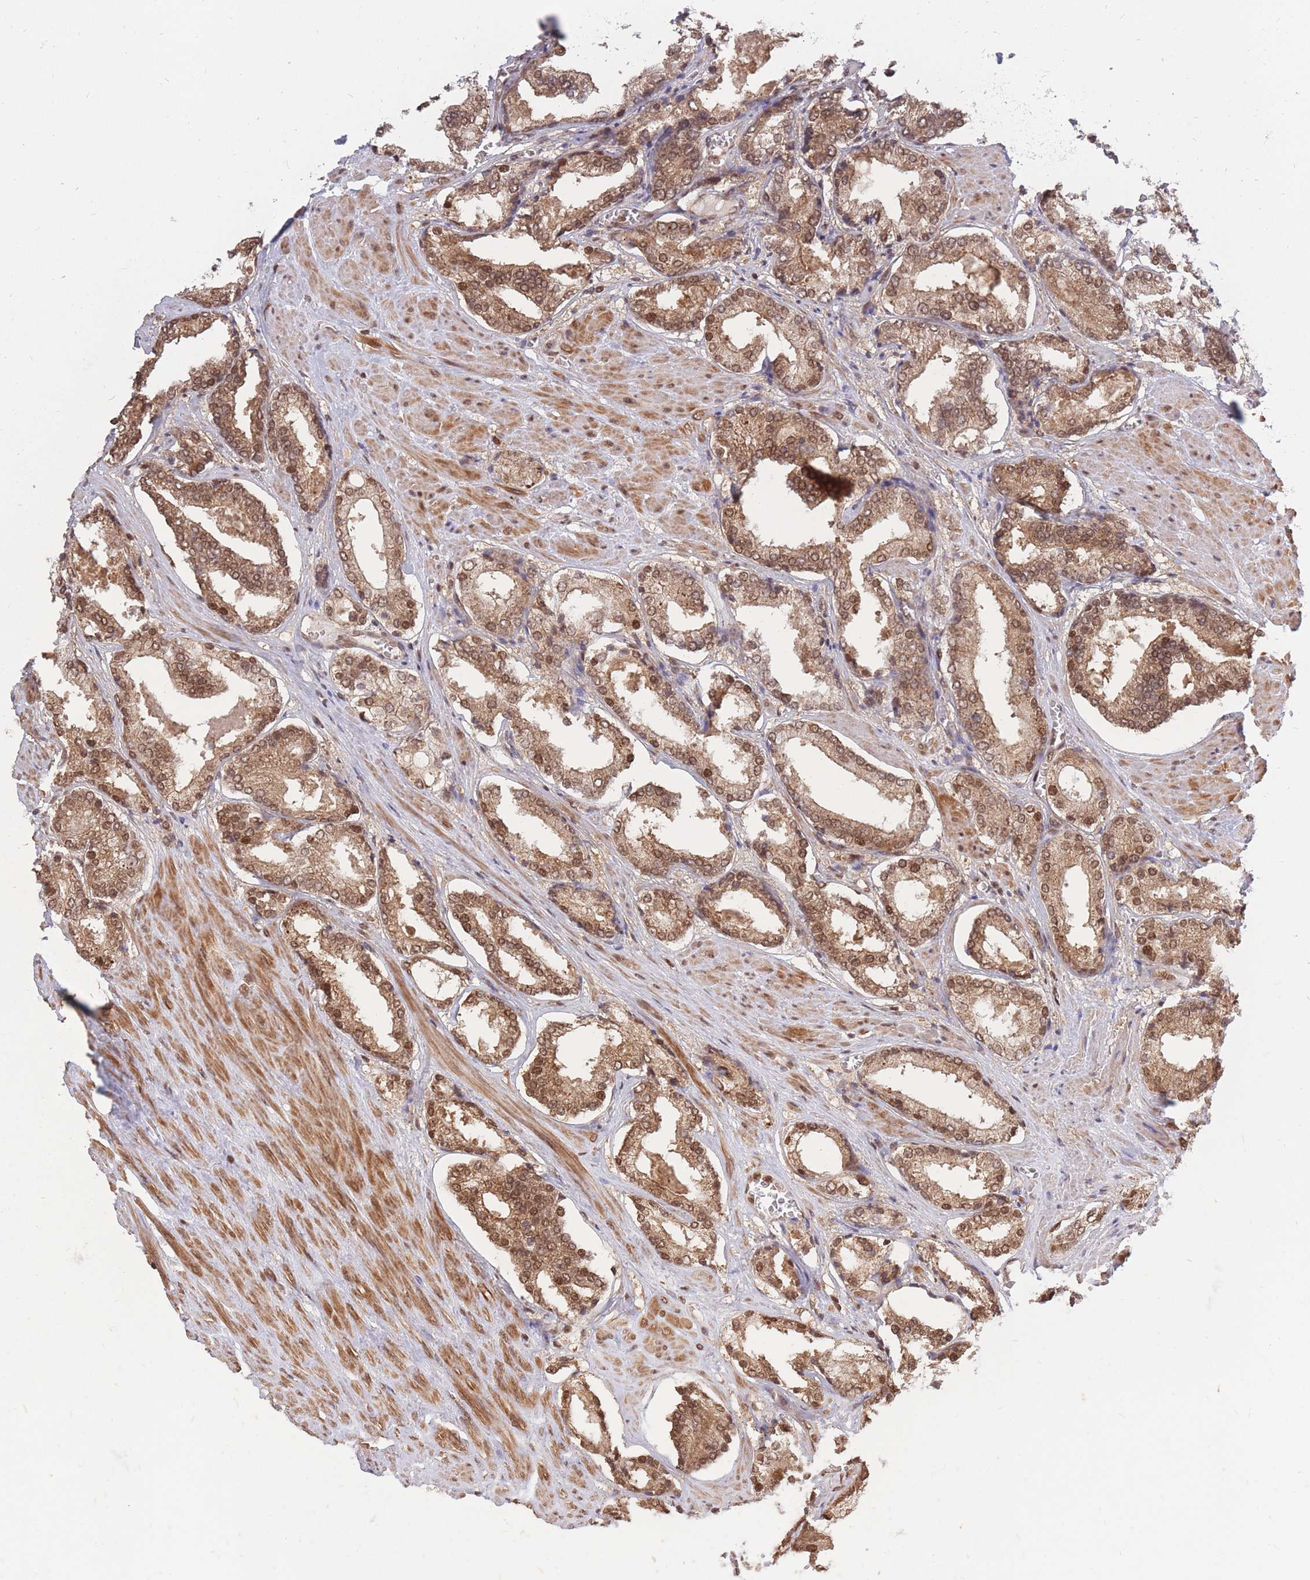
{"staining": {"intensity": "moderate", "quantity": ">75%", "location": "cytoplasmic/membranous,nuclear"}, "tissue": "prostate cancer", "cell_type": "Tumor cells", "image_type": "cancer", "snomed": [{"axis": "morphology", "description": "Adenocarcinoma, Low grade"}, {"axis": "topography", "description": "Prostate"}], "caption": "Immunohistochemical staining of human low-grade adenocarcinoma (prostate) reveals medium levels of moderate cytoplasmic/membranous and nuclear protein expression in about >75% of tumor cells.", "gene": "SRA1", "patient": {"sex": "male", "age": 54}}